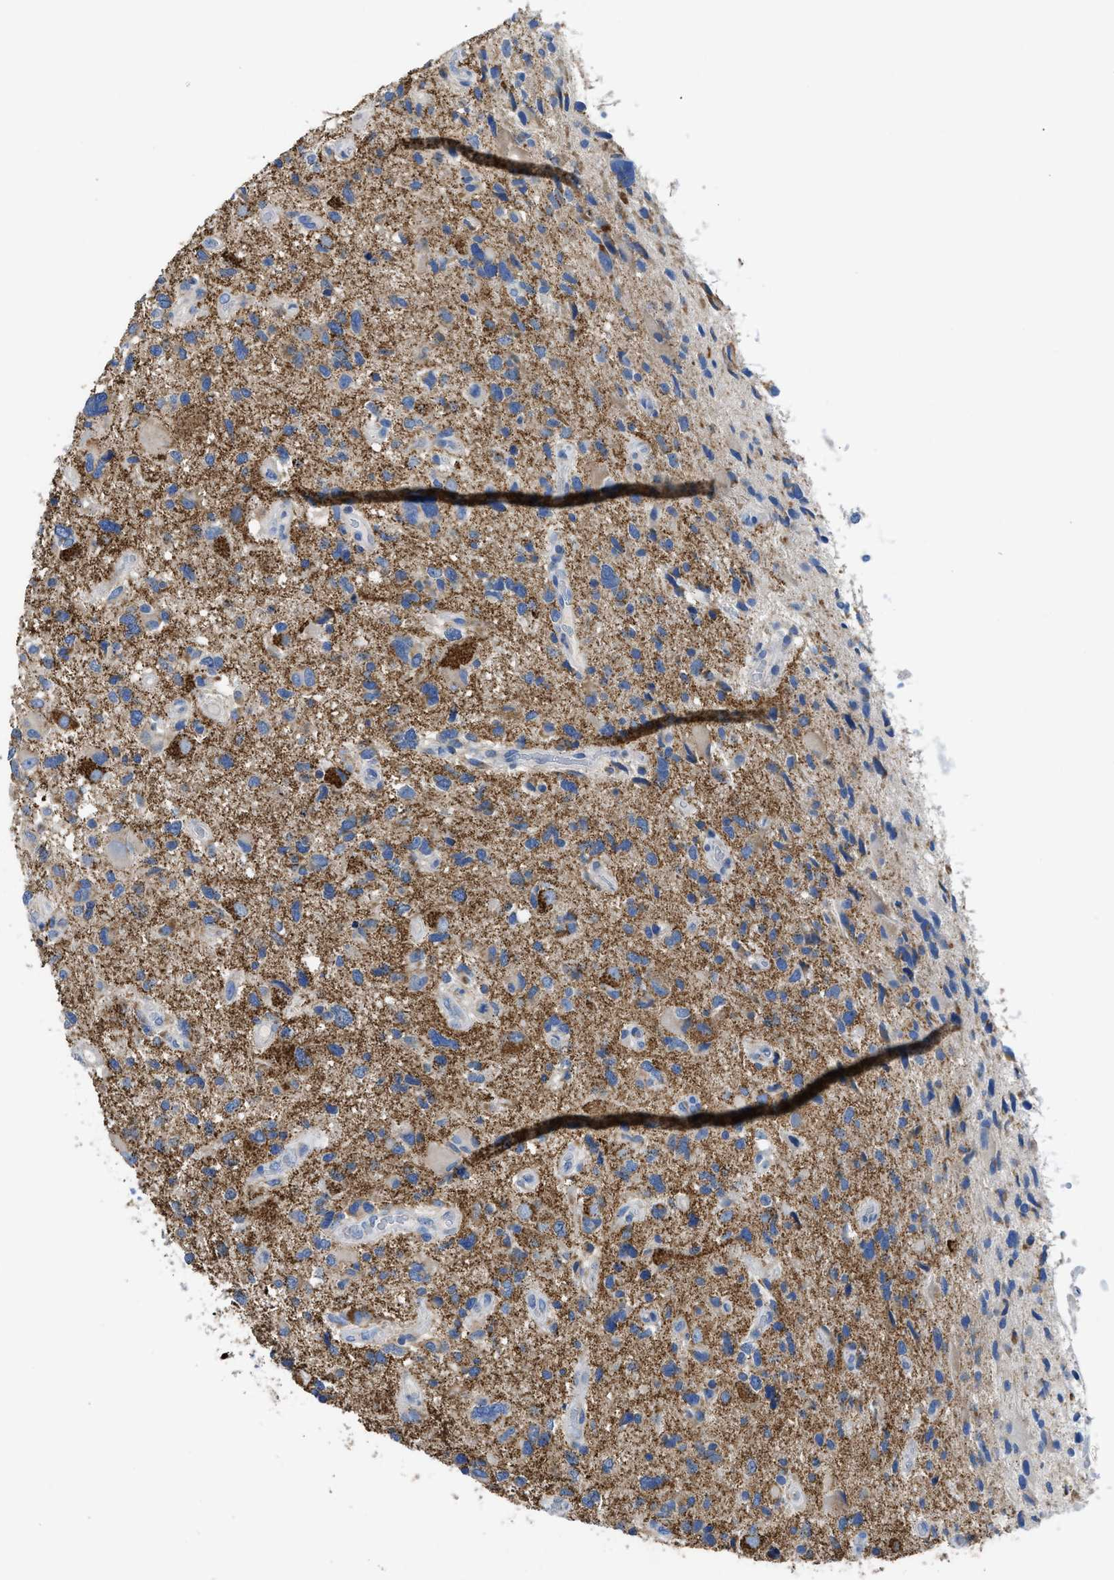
{"staining": {"intensity": "moderate", "quantity": "<25%", "location": "cytoplasmic/membranous"}, "tissue": "glioma", "cell_type": "Tumor cells", "image_type": "cancer", "snomed": [{"axis": "morphology", "description": "Glioma, malignant, High grade"}, {"axis": "topography", "description": "Brain"}], "caption": "A brown stain labels moderate cytoplasmic/membranous expression of a protein in glioma tumor cells. (Stains: DAB in brown, nuclei in blue, Microscopy: brightfield microscopy at high magnification).", "gene": "SLC25A13", "patient": {"sex": "male", "age": 33}}